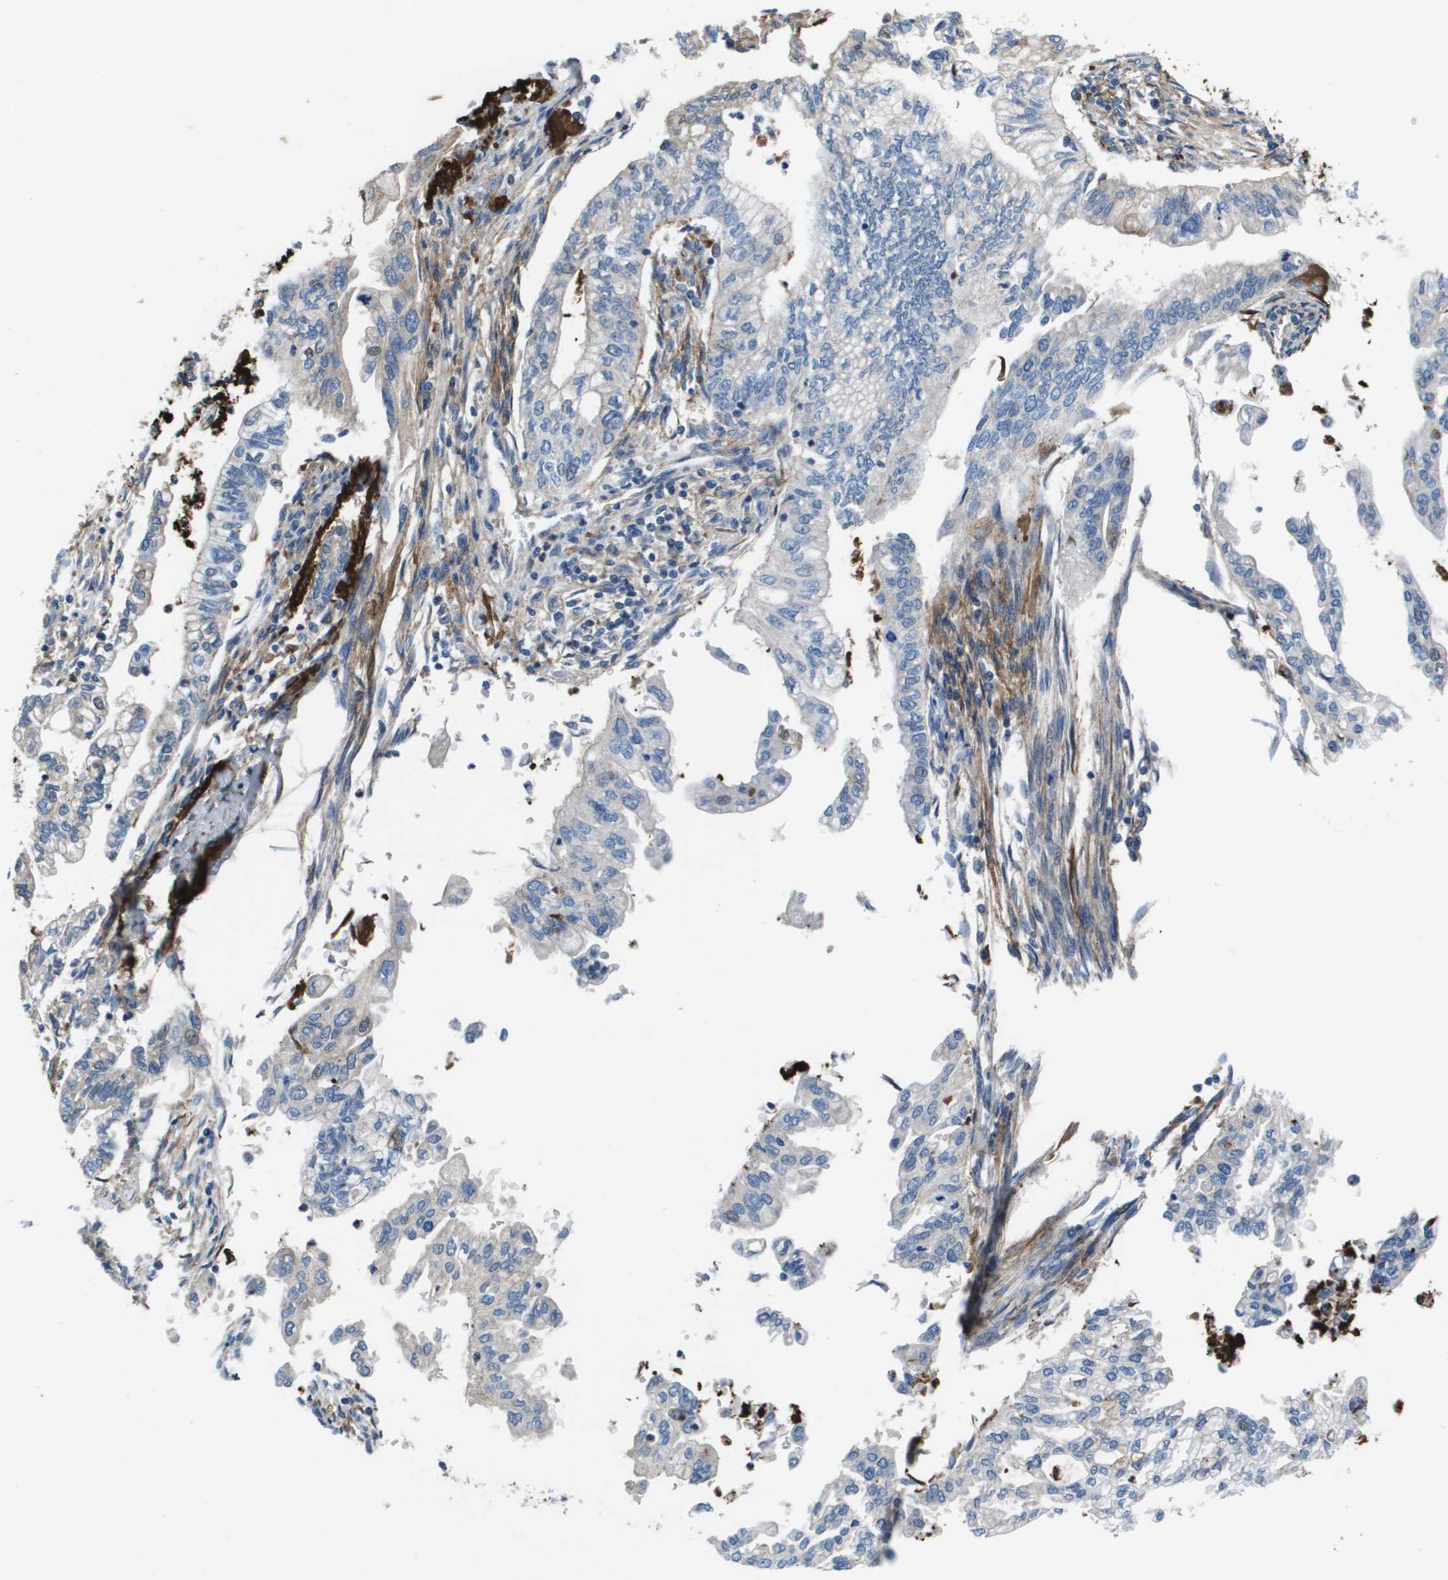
{"staining": {"intensity": "negative", "quantity": "none", "location": "none"}, "tissue": "pancreatic cancer", "cell_type": "Tumor cells", "image_type": "cancer", "snomed": [{"axis": "morphology", "description": "Normal tissue, NOS"}, {"axis": "topography", "description": "Pancreas"}], "caption": "Immunohistochemical staining of pancreatic cancer displays no significant positivity in tumor cells. (Brightfield microscopy of DAB (3,3'-diaminobenzidine) immunohistochemistry at high magnification).", "gene": "VTN", "patient": {"sex": "male", "age": 42}}